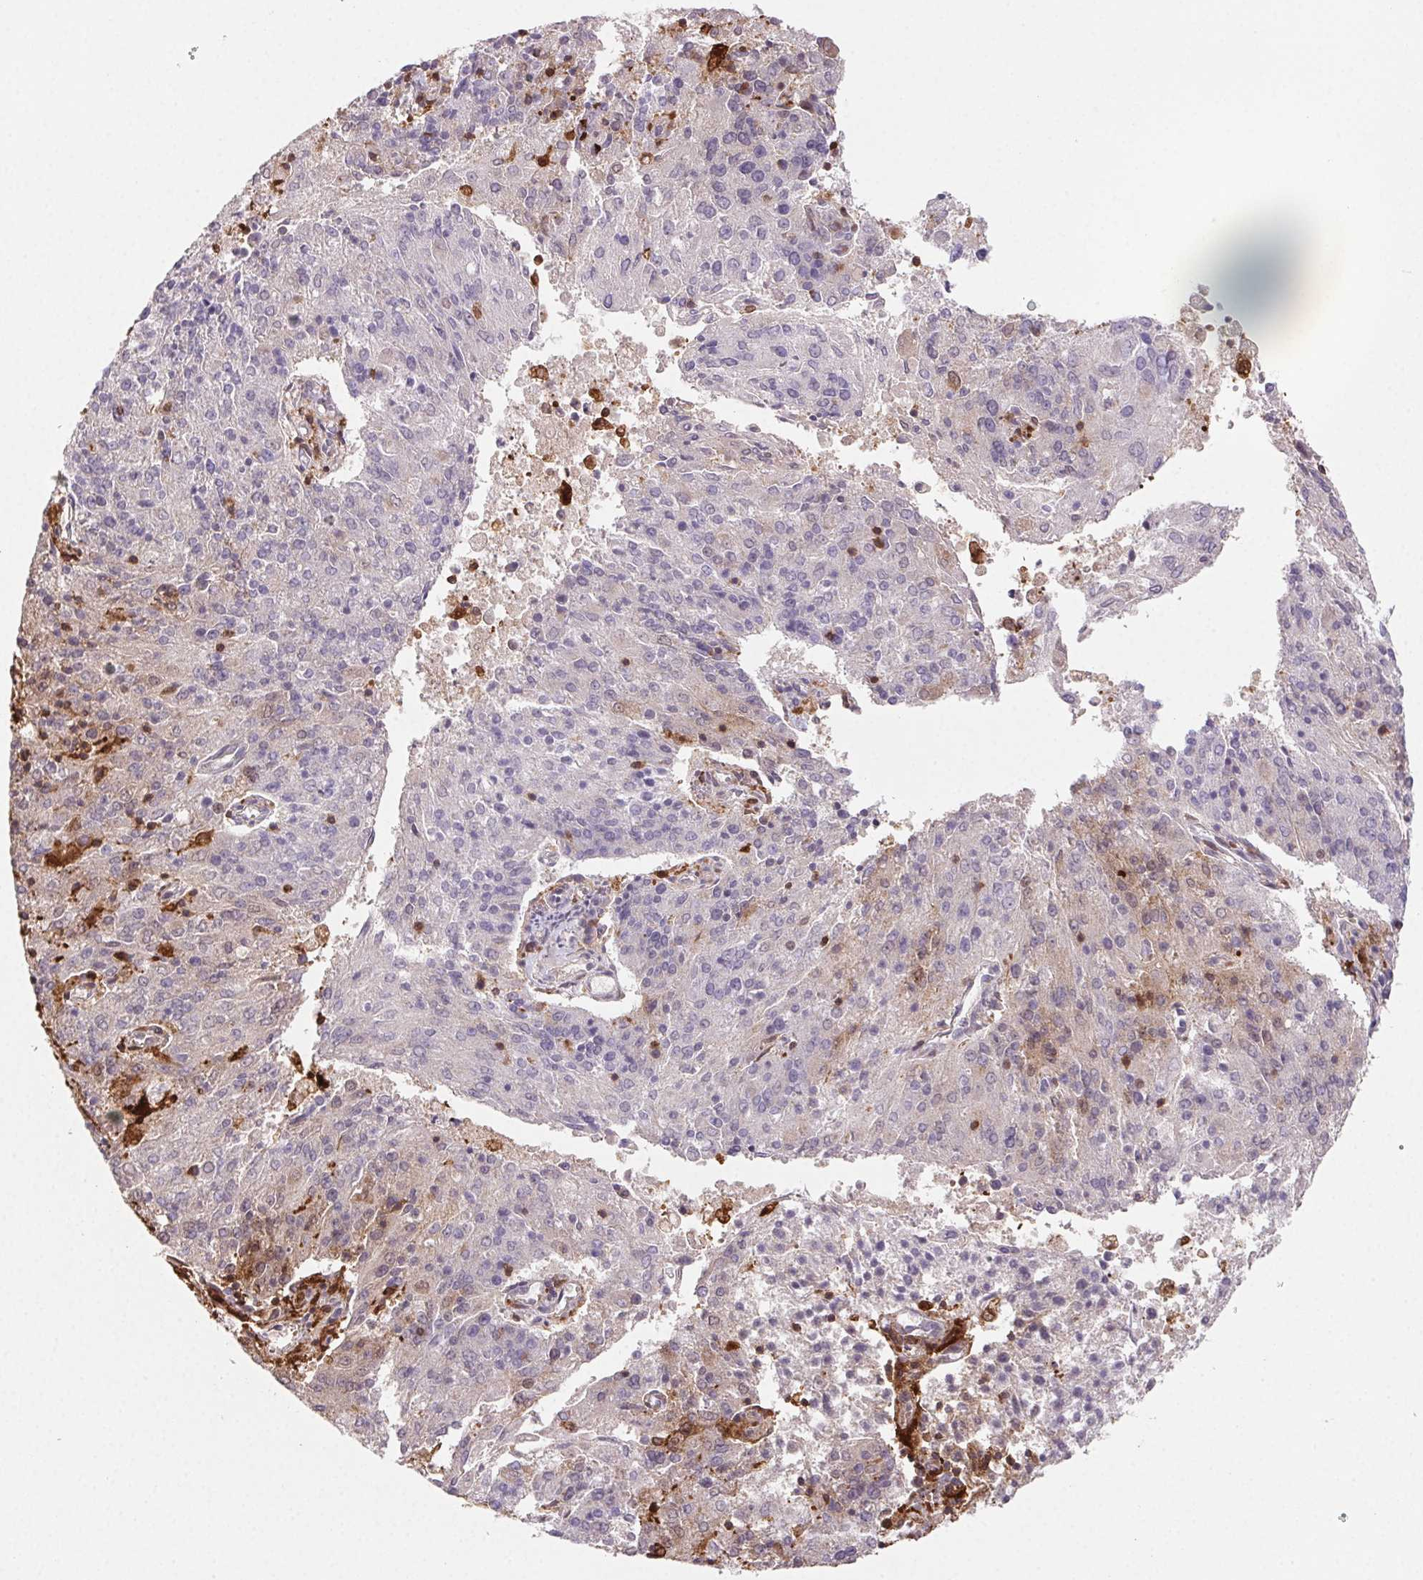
{"staining": {"intensity": "strong", "quantity": "<25%", "location": "cytoplasmic/membranous"}, "tissue": "endometrial cancer", "cell_type": "Tumor cells", "image_type": "cancer", "snomed": [{"axis": "morphology", "description": "Adenocarcinoma, NOS"}, {"axis": "topography", "description": "Endometrium"}], "caption": "Approximately <25% of tumor cells in human adenocarcinoma (endometrial) exhibit strong cytoplasmic/membranous protein positivity as visualized by brown immunohistochemical staining.", "gene": "GBP1", "patient": {"sex": "female", "age": 82}}